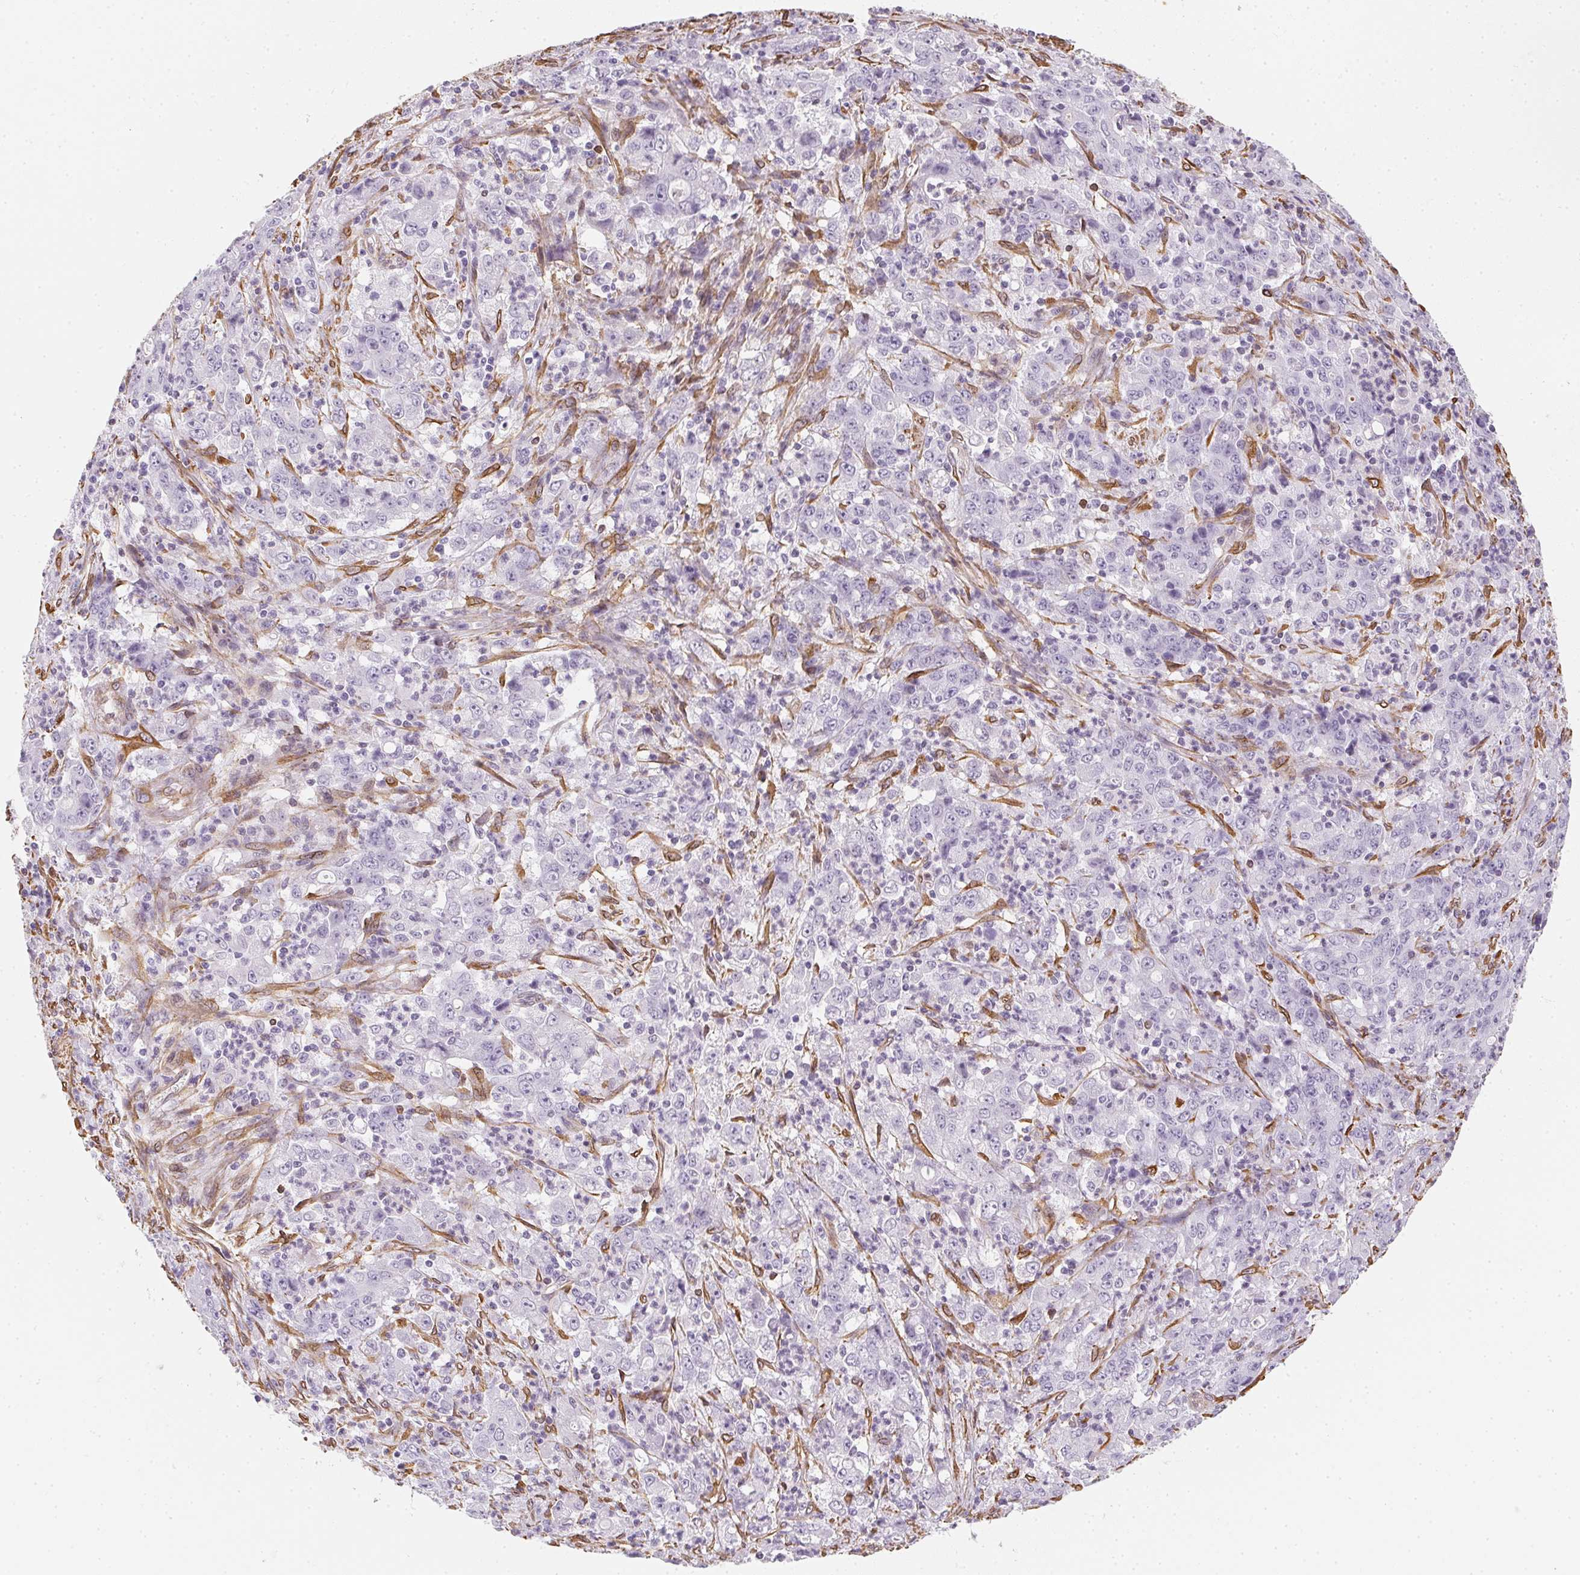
{"staining": {"intensity": "negative", "quantity": "none", "location": "none"}, "tissue": "stomach cancer", "cell_type": "Tumor cells", "image_type": "cancer", "snomed": [{"axis": "morphology", "description": "Adenocarcinoma, NOS"}, {"axis": "topography", "description": "Stomach, lower"}], "caption": "Histopathology image shows no protein positivity in tumor cells of stomach adenocarcinoma tissue. (Stains: DAB (3,3'-diaminobenzidine) IHC with hematoxylin counter stain, Microscopy: brightfield microscopy at high magnification).", "gene": "RSBN1", "patient": {"sex": "female", "age": 71}}